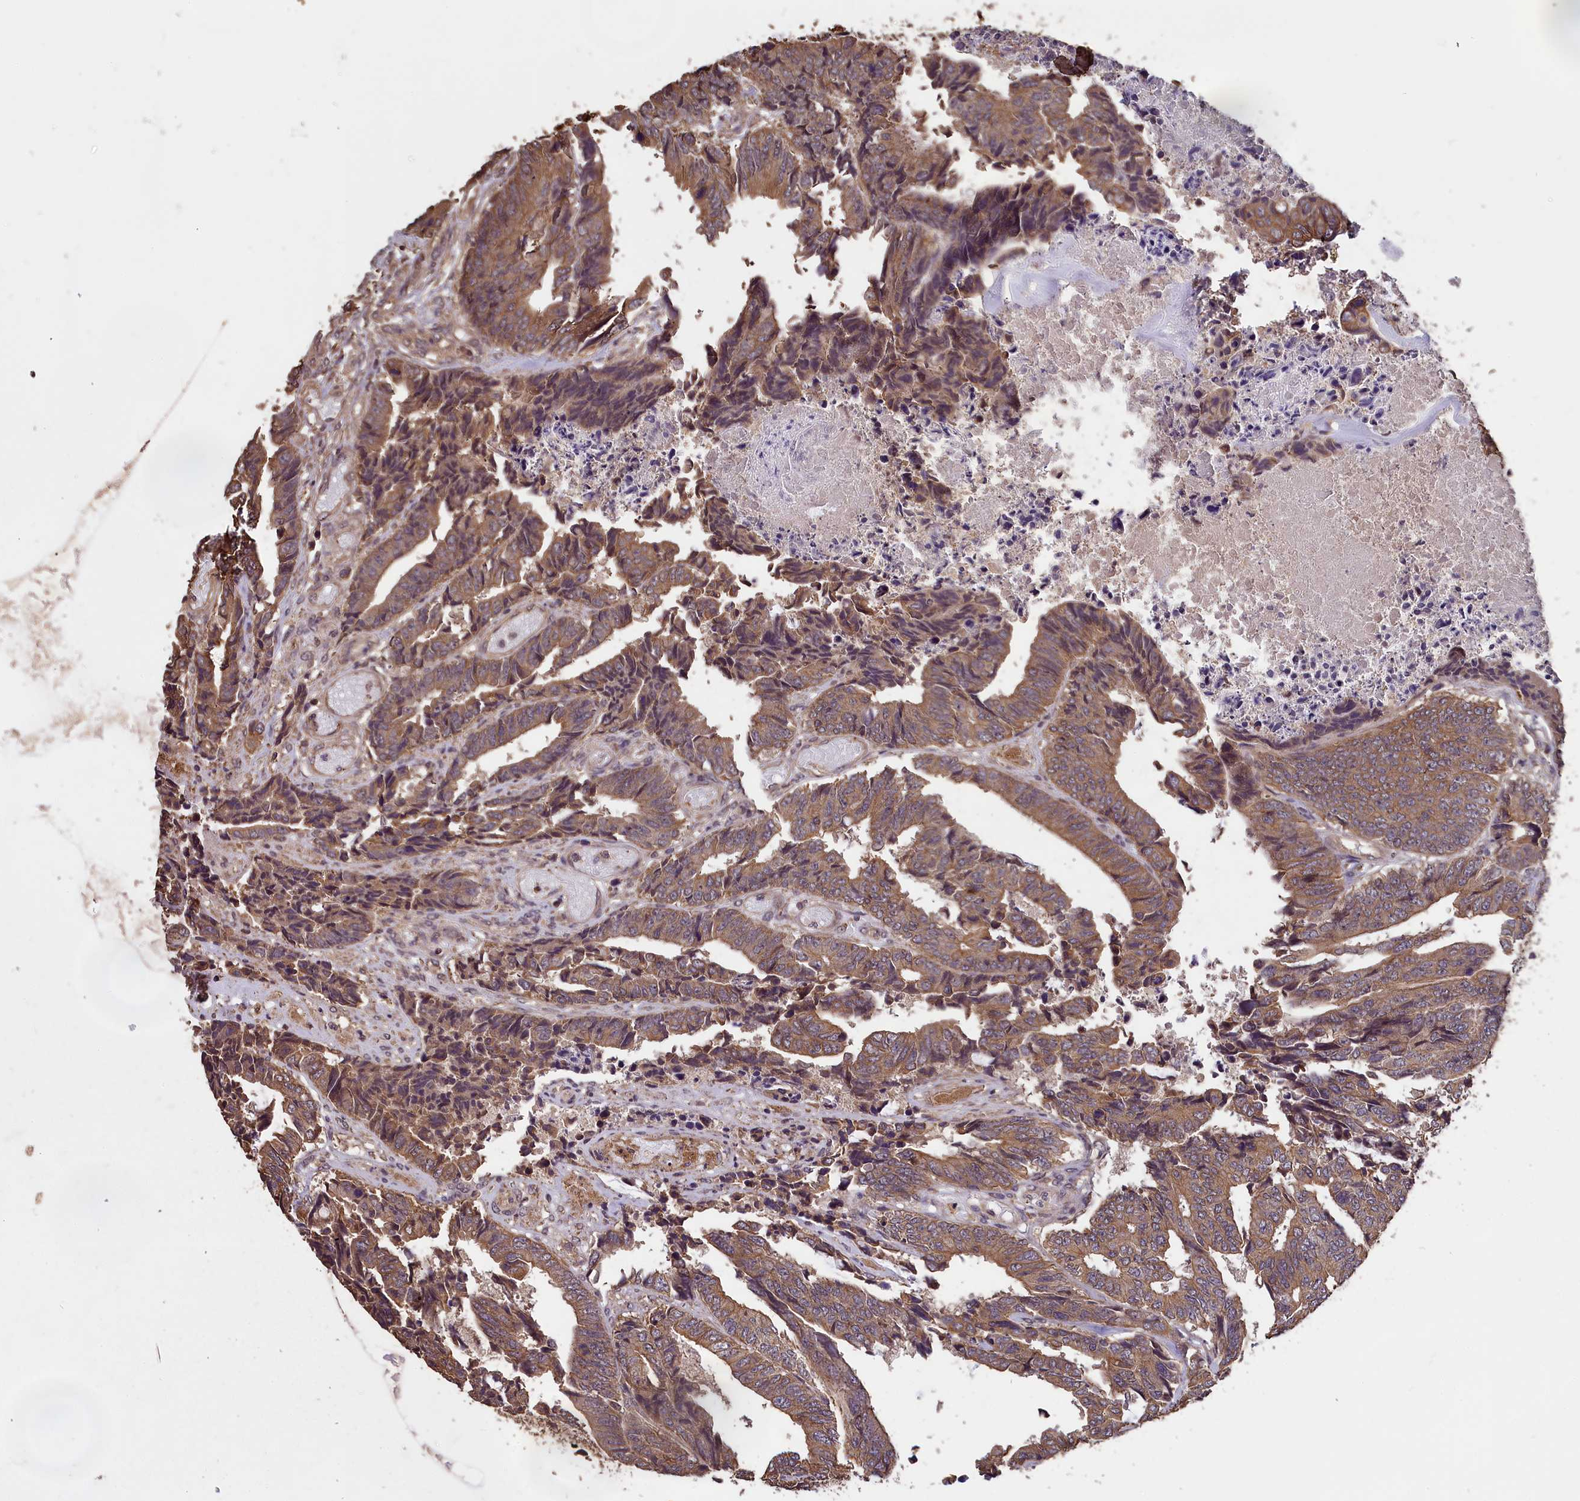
{"staining": {"intensity": "moderate", "quantity": ">75%", "location": "cytoplasmic/membranous"}, "tissue": "colorectal cancer", "cell_type": "Tumor cells", "image_type": "cancer", "snomed": [{"axis": "morphology", "description": "Adenocarcinoma, NOS"}, {"axis": "topography", "description": "Rectum"}], "caption": "Colorectal cancer stained with a protein marker exhibits moderate staining in tumor cells.", "gene": "CHD9", "patient": {"sex": "male", "age": 84}}